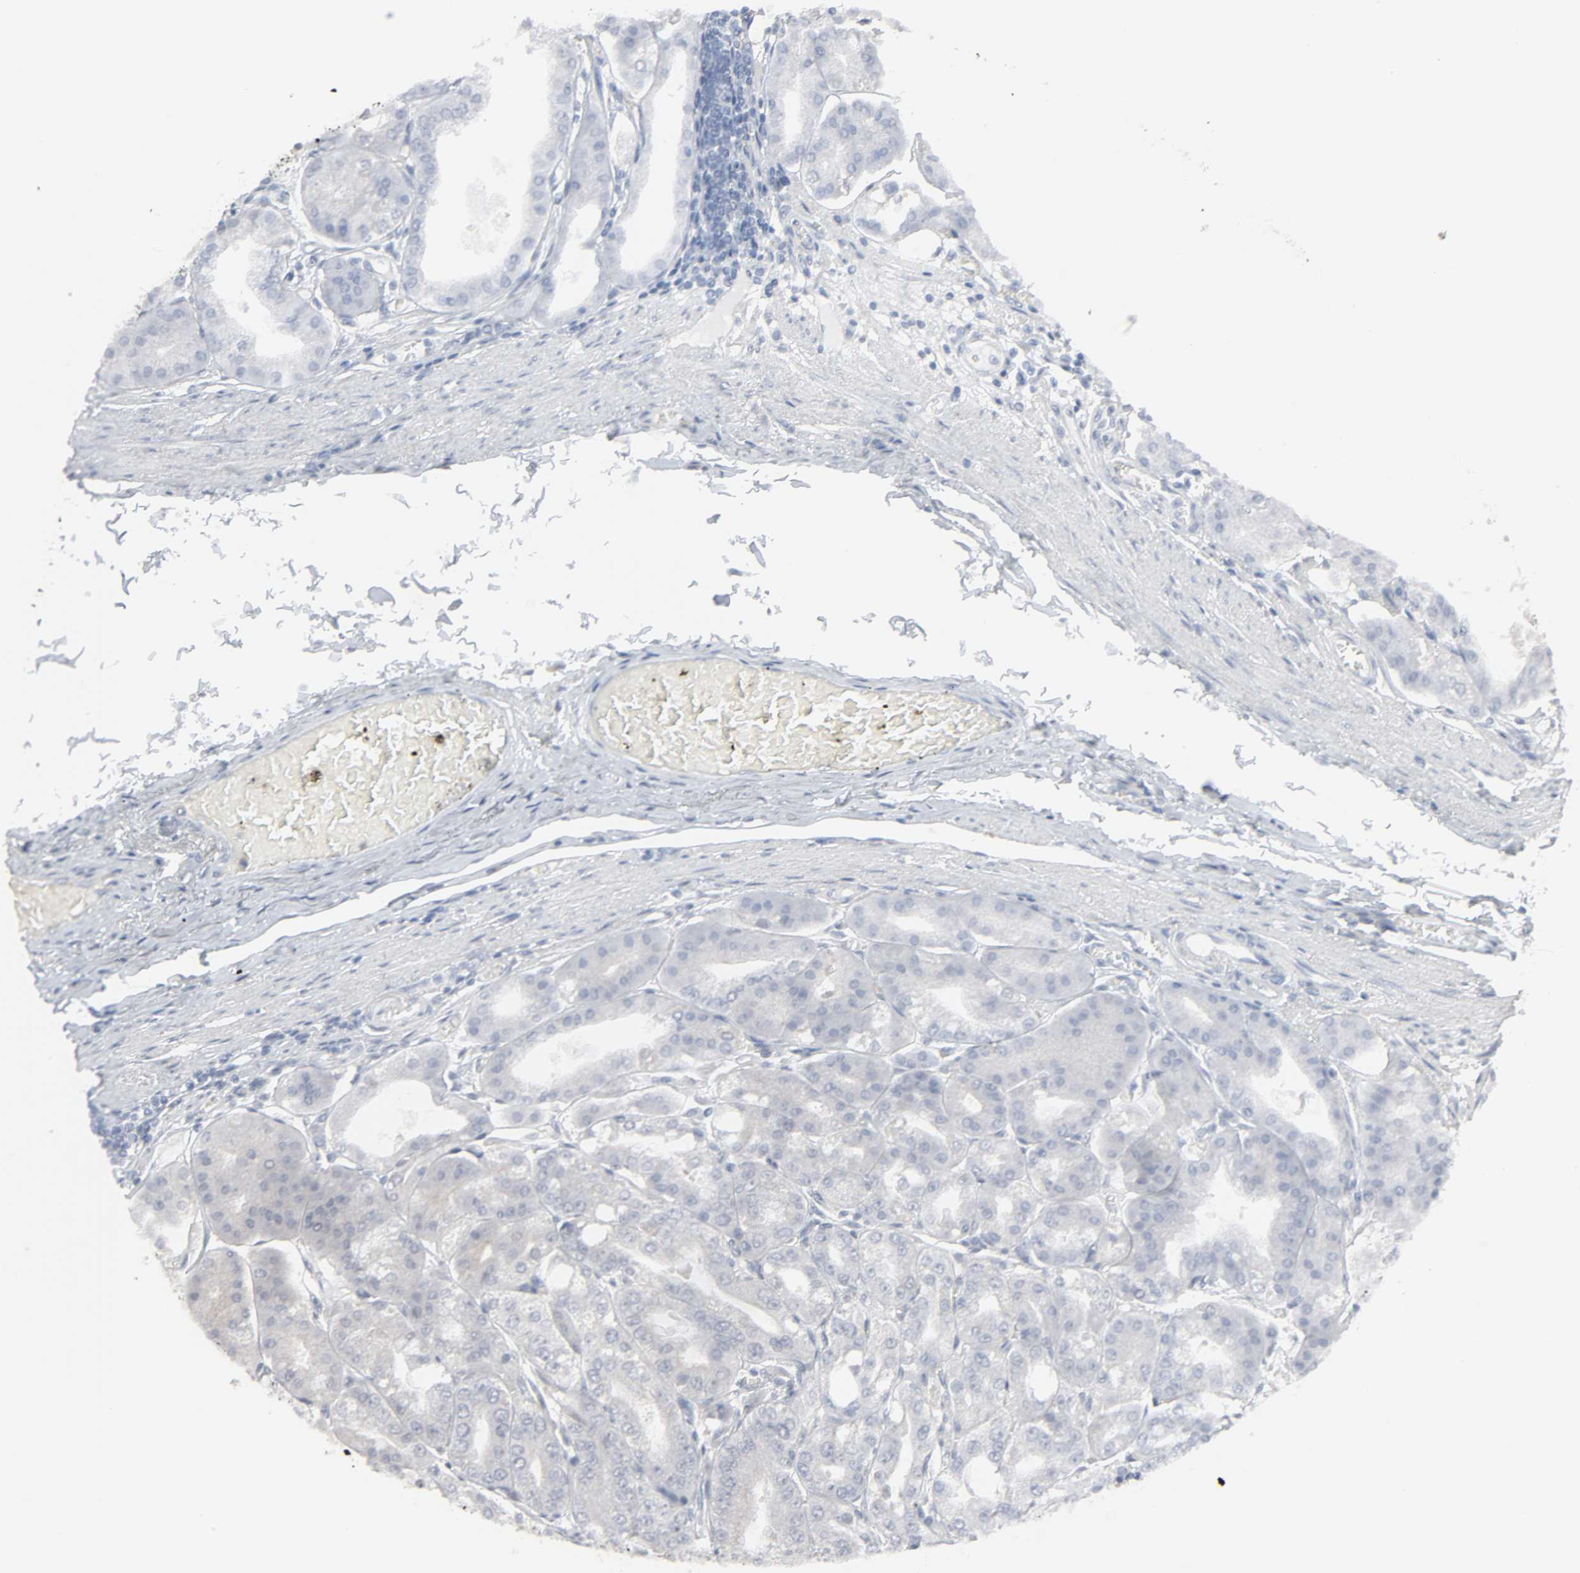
{"staining": {"intensity": "negative", "quantity": "none", "location": "none"}, "tissue": "stomach", "cell_type": "Glandular cells", "image_type": "normal", "snomed": [{"axis": "morphology", "description": "Normal tissue, NOS"}, {"axis": "topography", "description": "Stomach, lower"}], "caption": "An IHC micrograph of benign stomach is shown. There is no staining in glandular cells of stomach. (Stains: DAB (3,3'-diaminobenzidine) IHC with hematoxylin counter stain, Microscopy: brightfield microscopy at high magnification).", "gene": "ZNF222", "patient": {"sex": "male", "age": 71}}